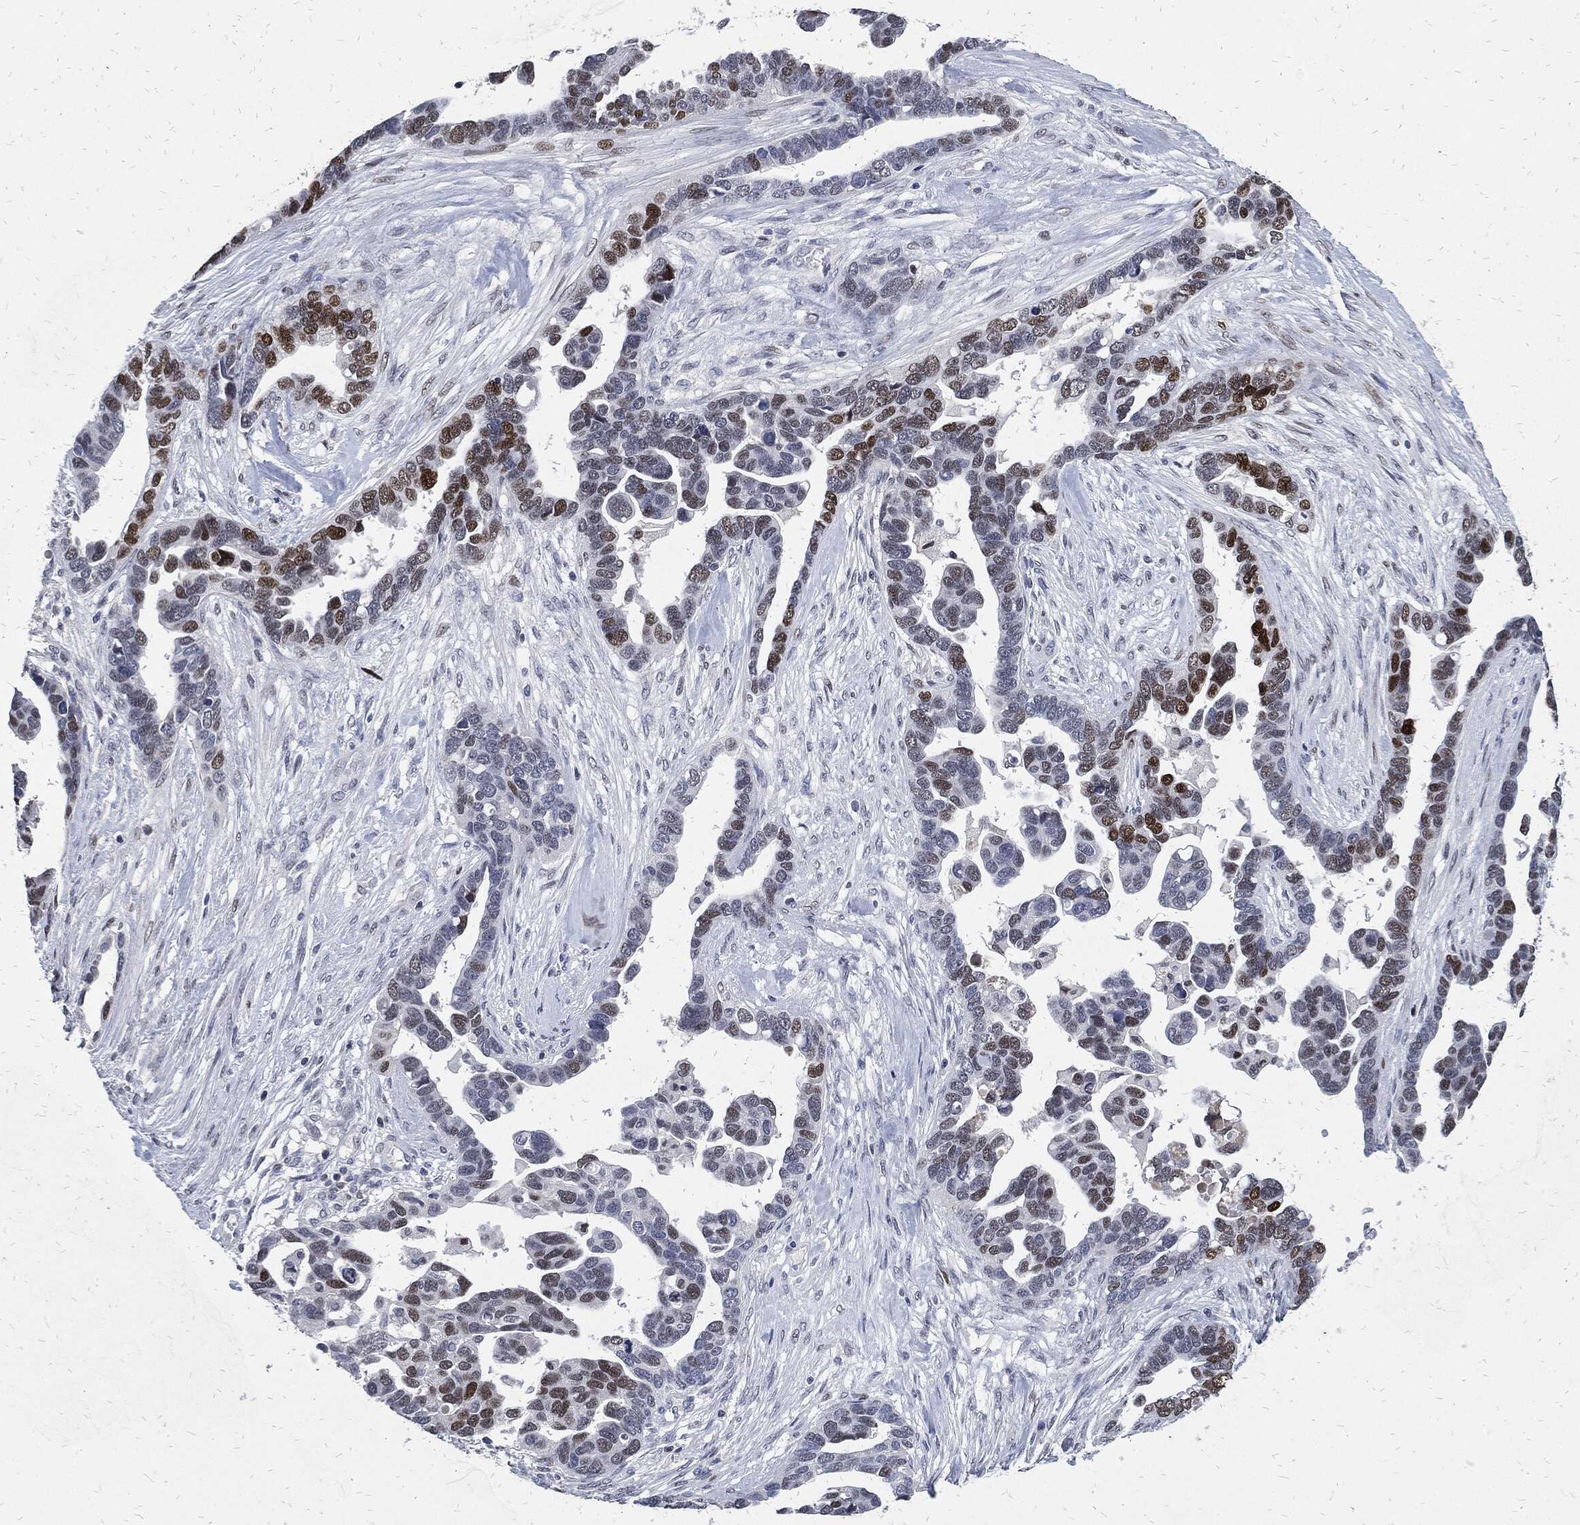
{"staining": {"intensity": "moderate", "quantity": "<25%", "location": "nuclear"}, "tissue": "ovarian cancer", "cell_type": "Tumor cells", "image_type": "cancer", "snomed": [{"axis": "morphology", "description": "Cystadenocarcinoma, serous, NOS"}, {"axis": "topography", "description": "Ovary"}], "caption": "Human ovarian cancer stained with a brown dye displays moderate nuclear positive staining in about <25% of tumor cells.", "gene": "JUN", "patient": {"sex": "female", "age": 54}}